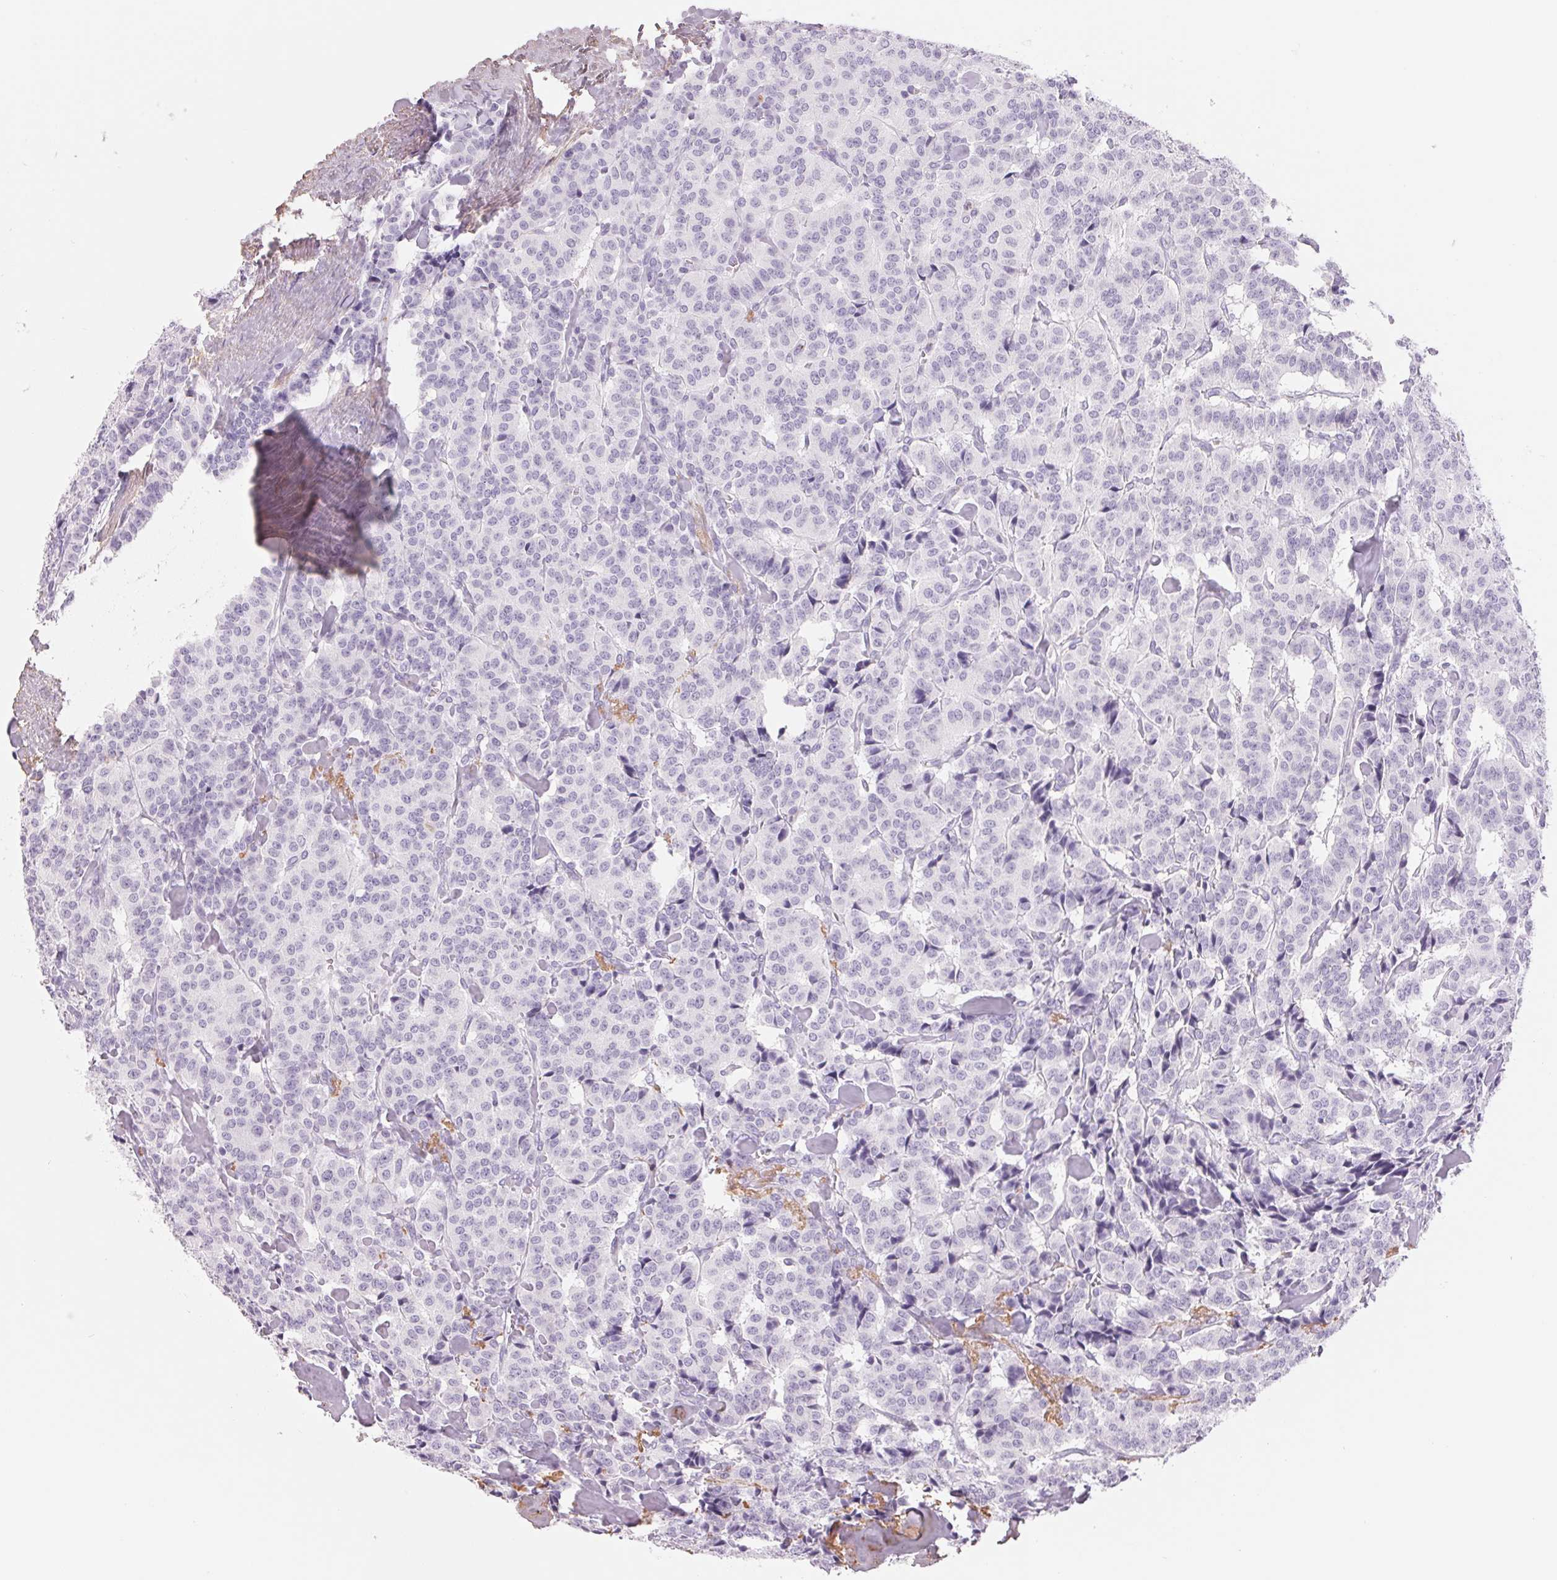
{"staining": {"intensity": "negative", "quantity": "none", "location": "none"}, "tissue": "carcinoid", "cell_type": "Tumor cells", "image_type": "cancer", "snomed": [{"axis": "morphology", "description": "Normal tissue, NOS"}, {"axis": "morphology", "description": "Carcinoid, malignant, NOS"}, {"axis": "topography", "description": "Lung"}], "caption": "The micrograph reveals no staining of tumor cells in malignant carcinoid.", "gene": "GALNT7", "patient": {"sex": "female", "age": 46}}